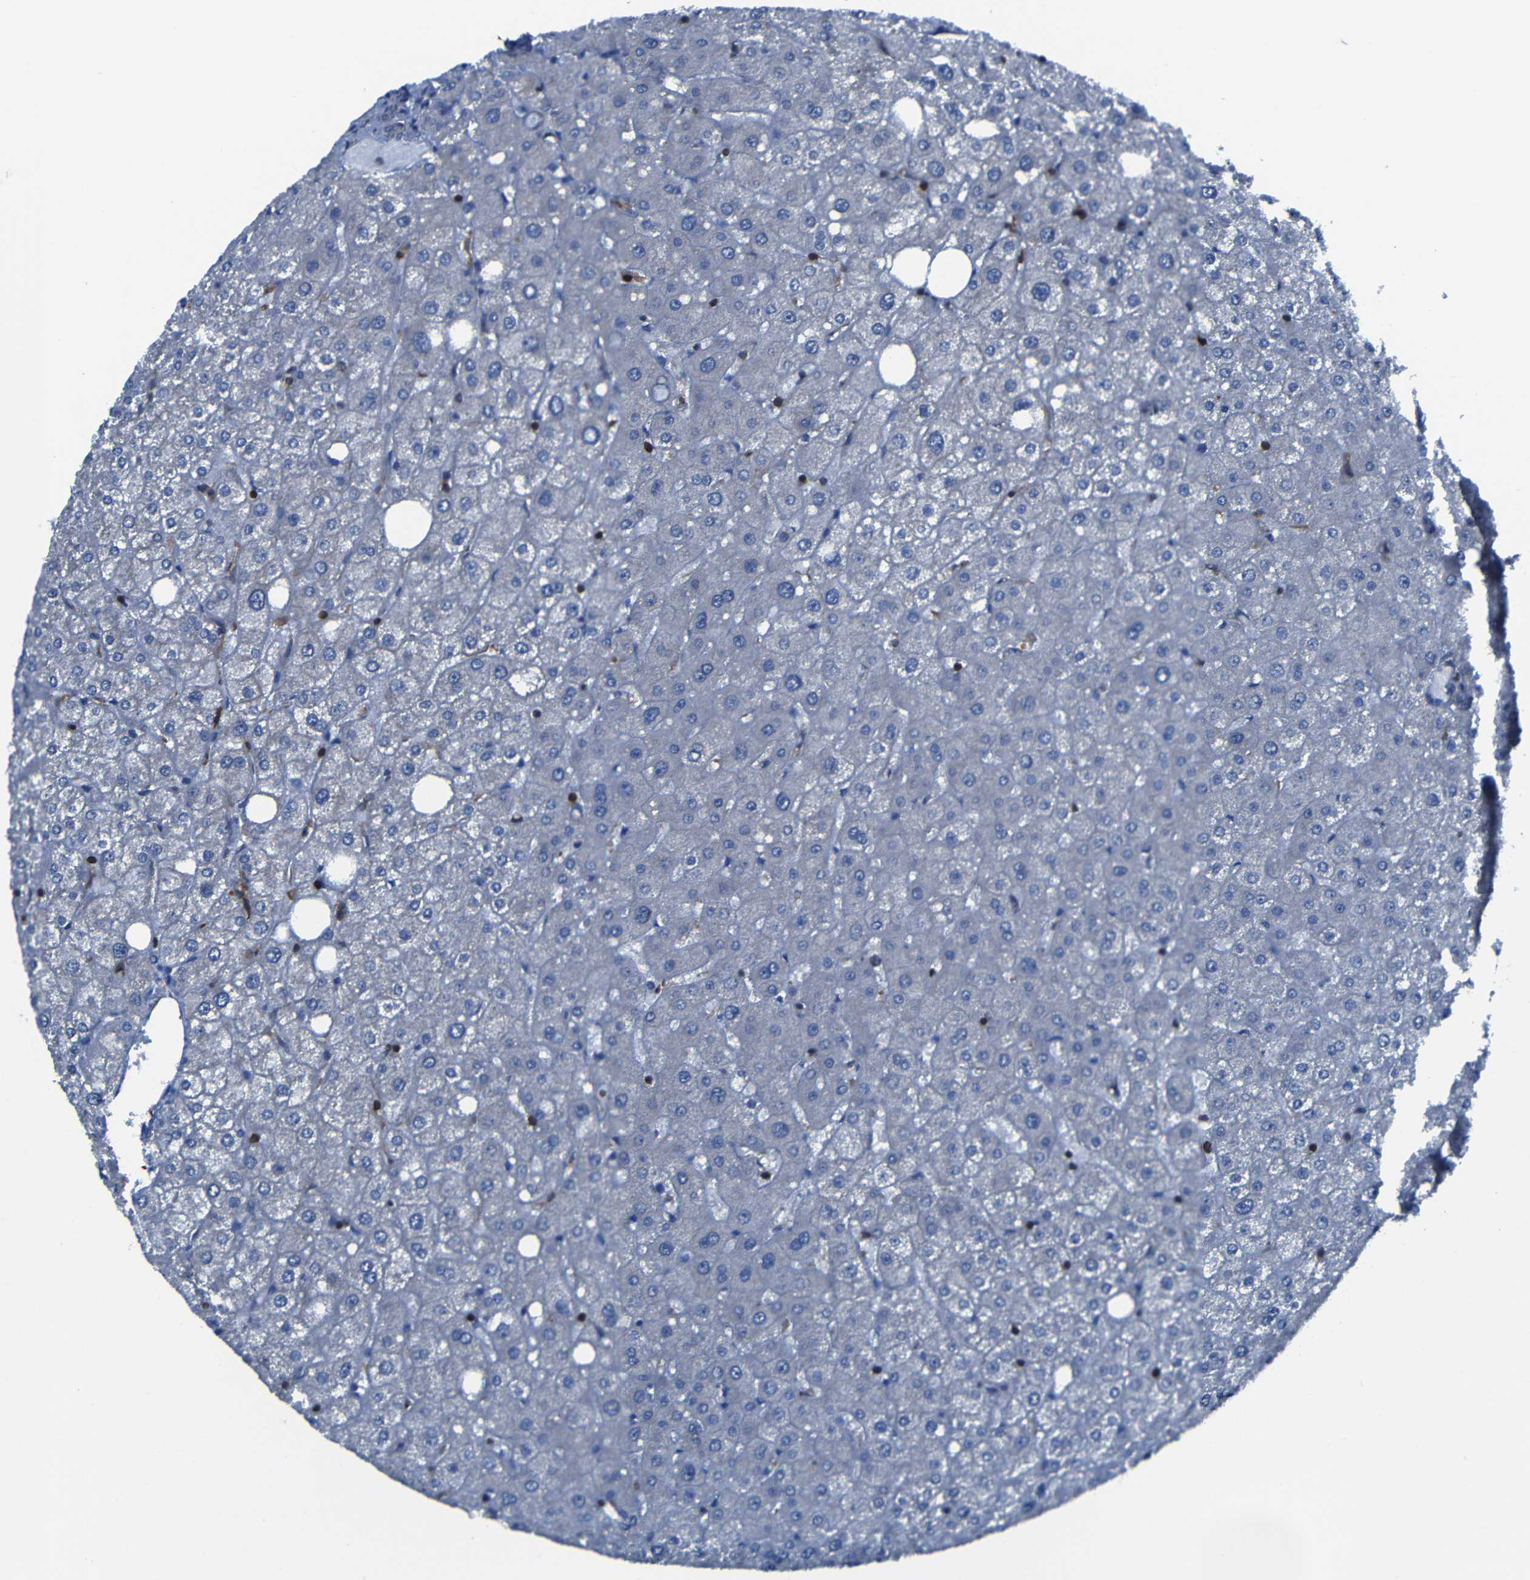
{"staining": {"intensity": "weak", "quantity": "<25%", "location": "cytoplasmic/membranous"}, "tissue": "liver", "cell_type": "Cholangiocytes", "image_type": "normal", "snomed": [{"axis": "morphology", "description": "Normal tissue, NOS"}, {"axis": "topography", "description": "Liver"}], "caption": "Immunohistochemistry histopathology image of benign liver stained for a protein (brown), which reveals no staining in cholangiocytes.", "gene": "ARHGEF1", "patient": {"sex": "male", "age": 73}}